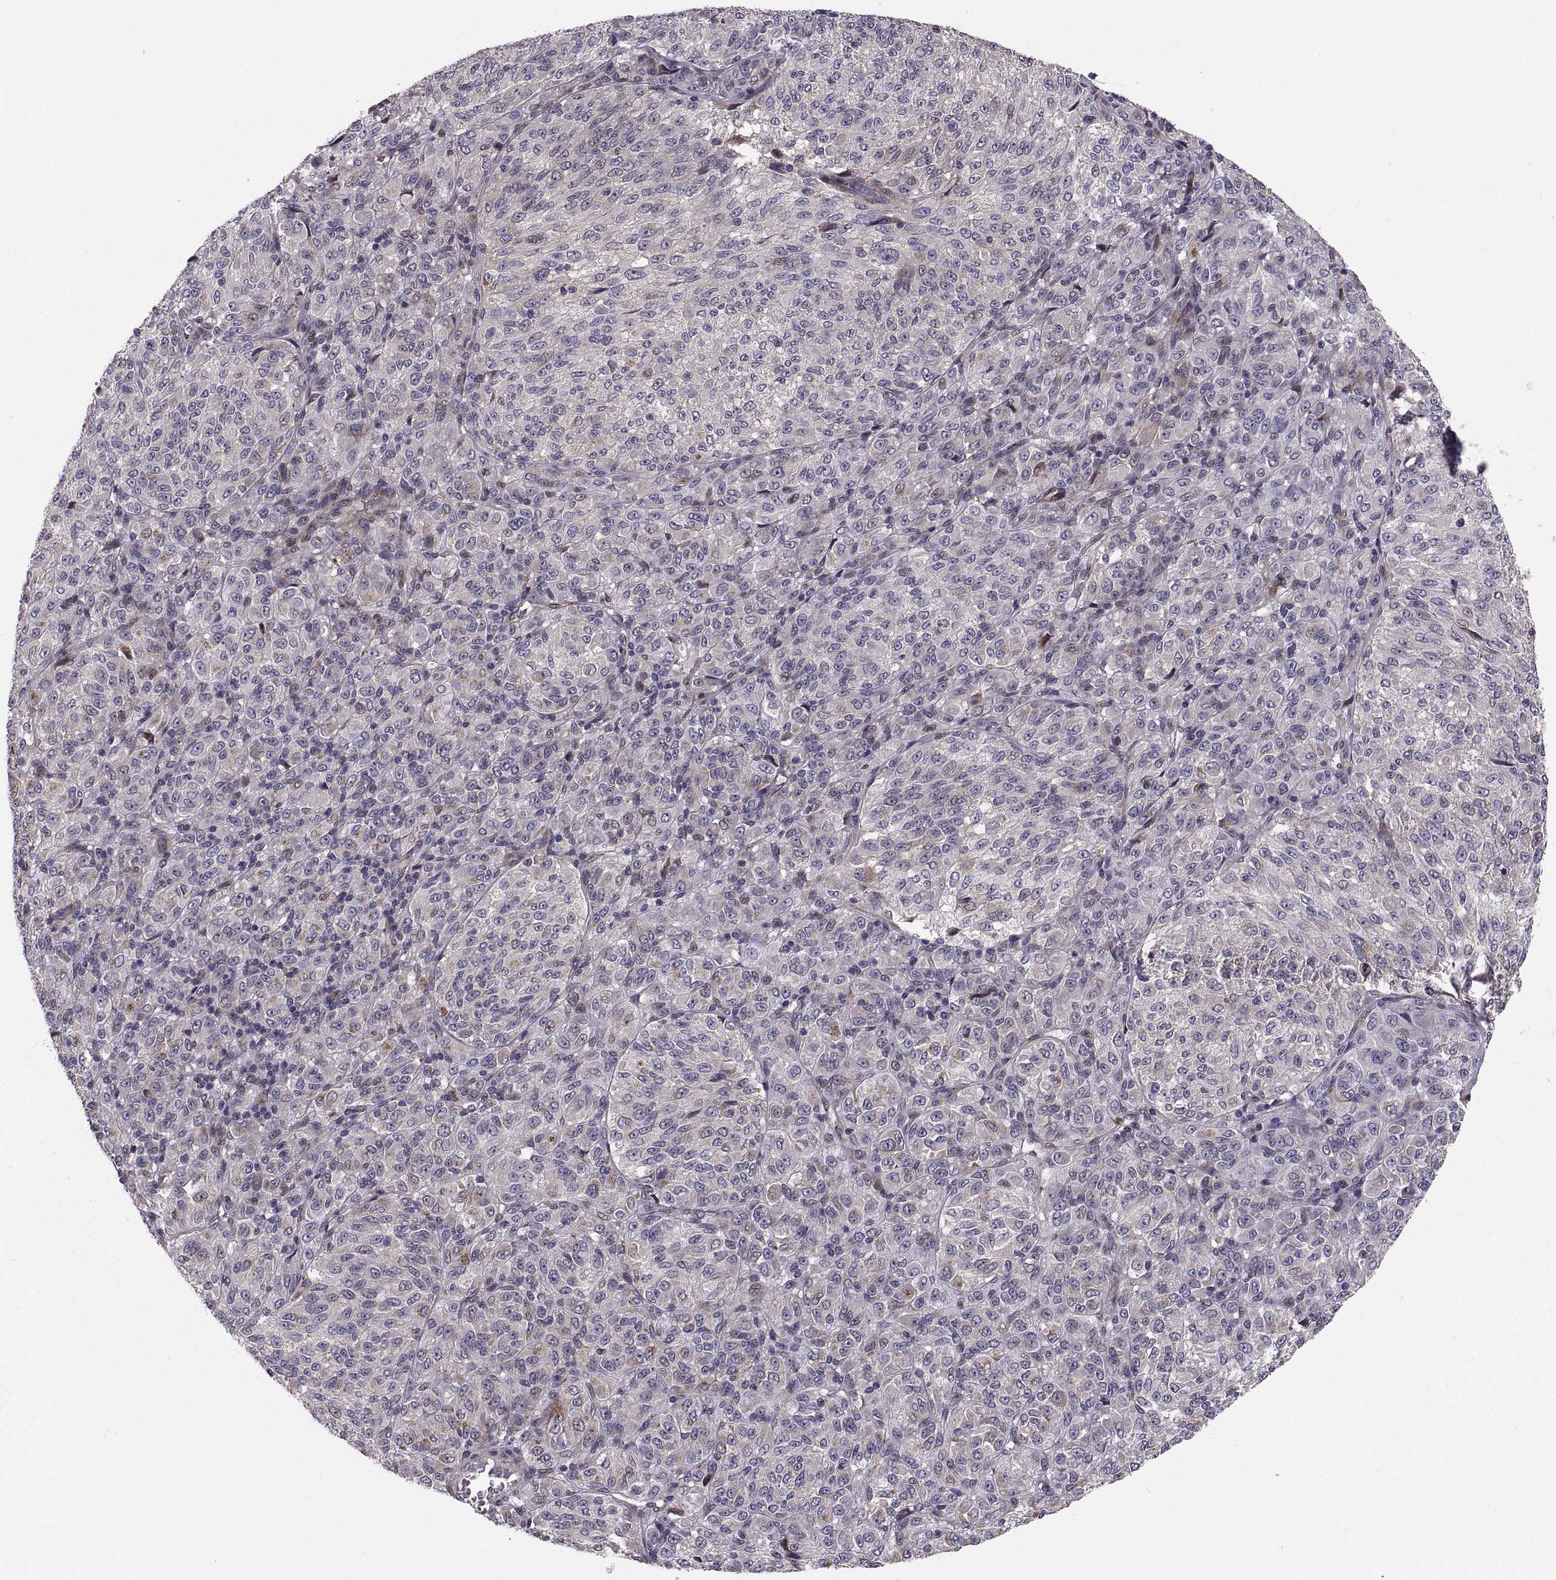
{"staining": {"intensity": "negative", "quantity": "none", "location": "none"}, "tissue": "melanoma", "cell_type": "Tumor cells", "image_type": "cancer", "snomed": [{"axis": "morphology", "description": "Malignant melanoma, Metastatic site"}, {"axis": "topography", "description": "Brain"}], "caption": "Immunohistochemistry histopathology image of neoplastic tissue: human malignant melanoma (metastatic site) stained with DAB exhibits no significant protein expression in tumor cells.", "gene": "TESC", "patient": {"sex": "female", "age": 56}}